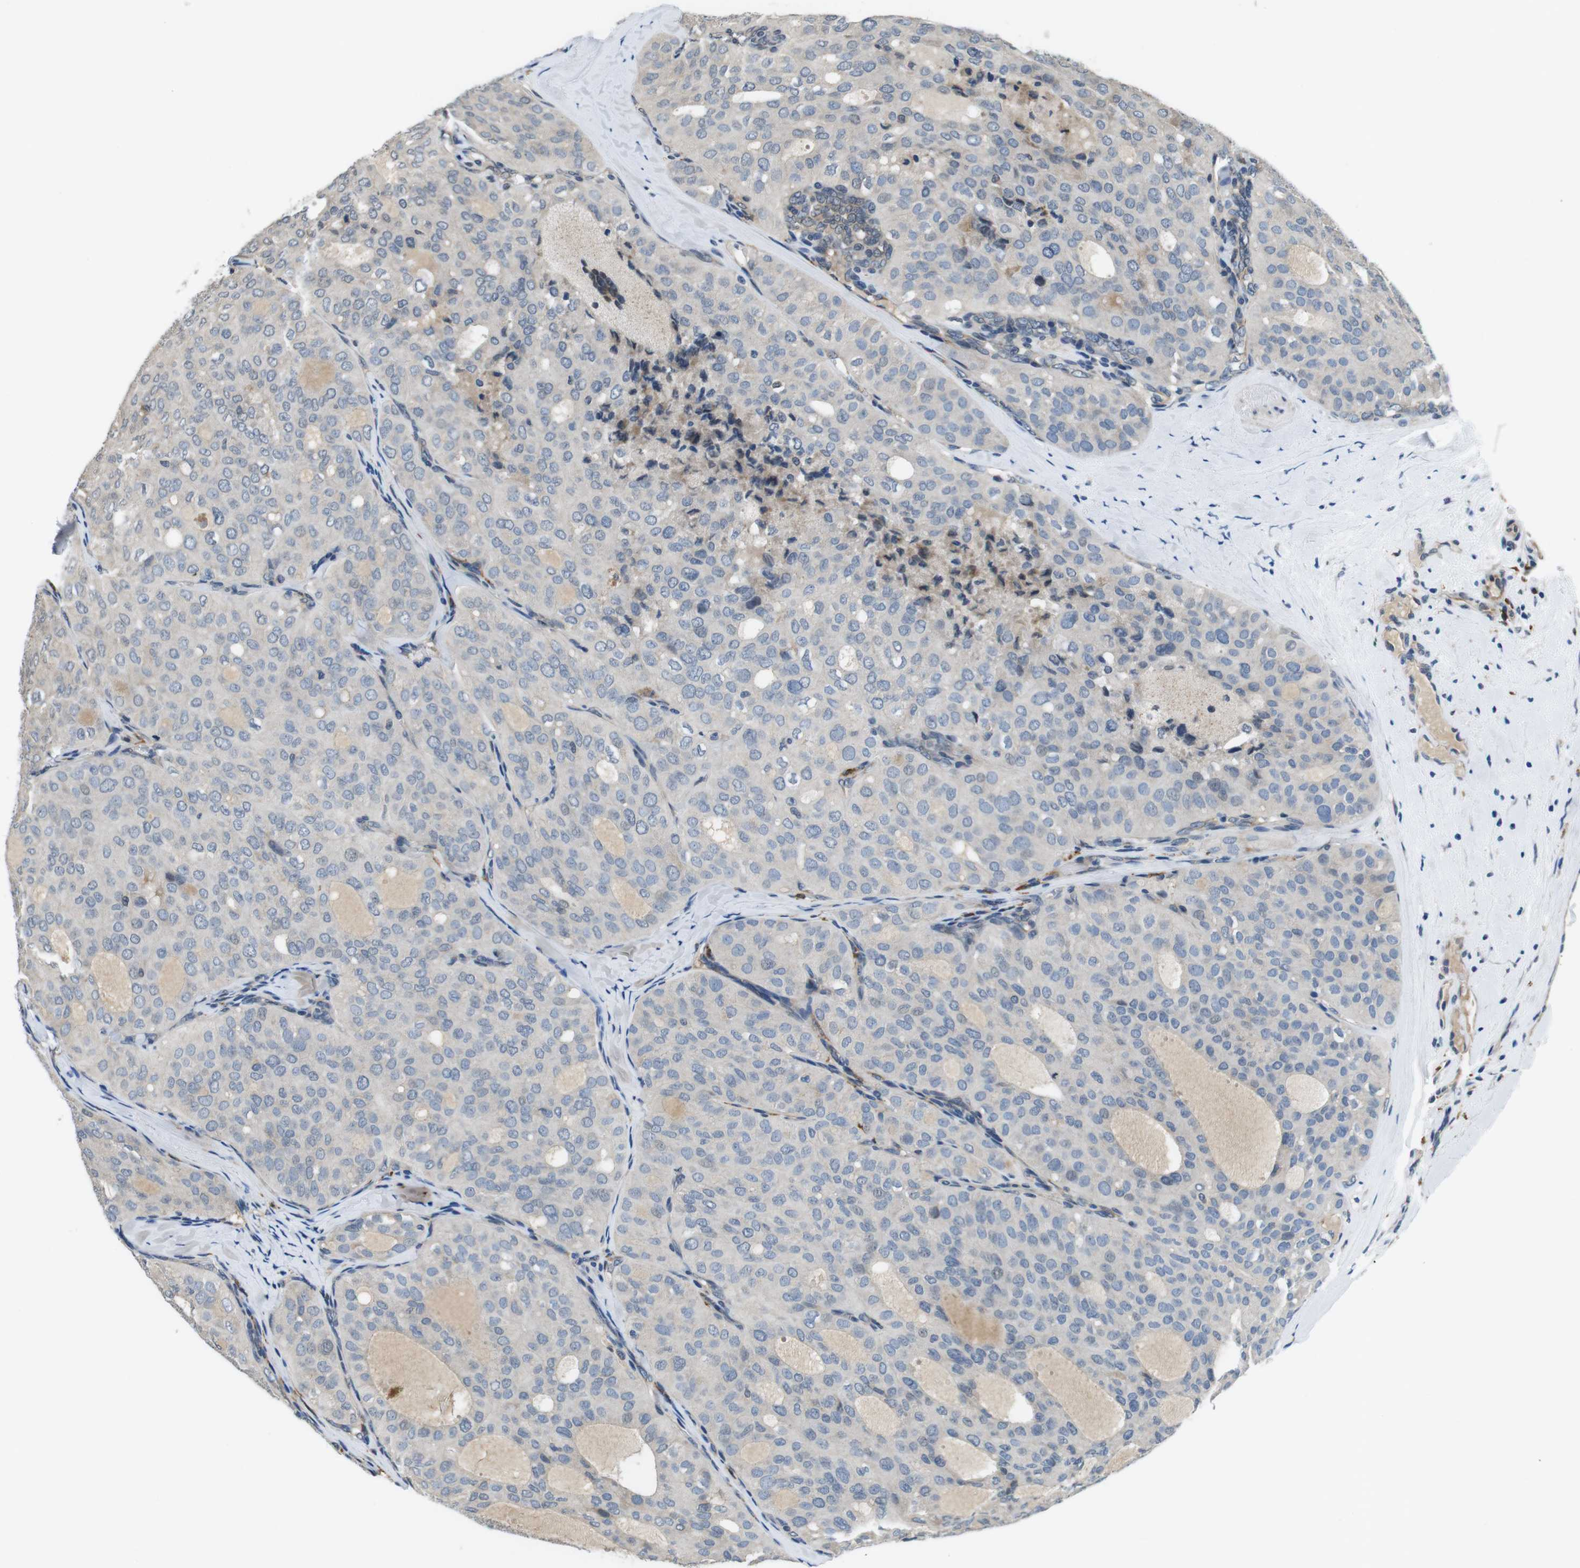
{"staining": {"intensity": "negative", "quantity": "none", "location": "none"}, "tissue": "thyroid cancer", "cell_type": "Tumor cells", "image_type": "cancer", "snomed": [{"axis": "morphology", "description": "Follicular adenoma carcinoma, NOS"}, {"axis": "topography", "description": "Thyroid gland"}], "caption": "Thyroid cancer stained for a protein using immunohistochemistry (IHC) exhibits no staining tumor cells.", "gene": "CD163L1", "patient": {"sex": "male", "age": 75}}